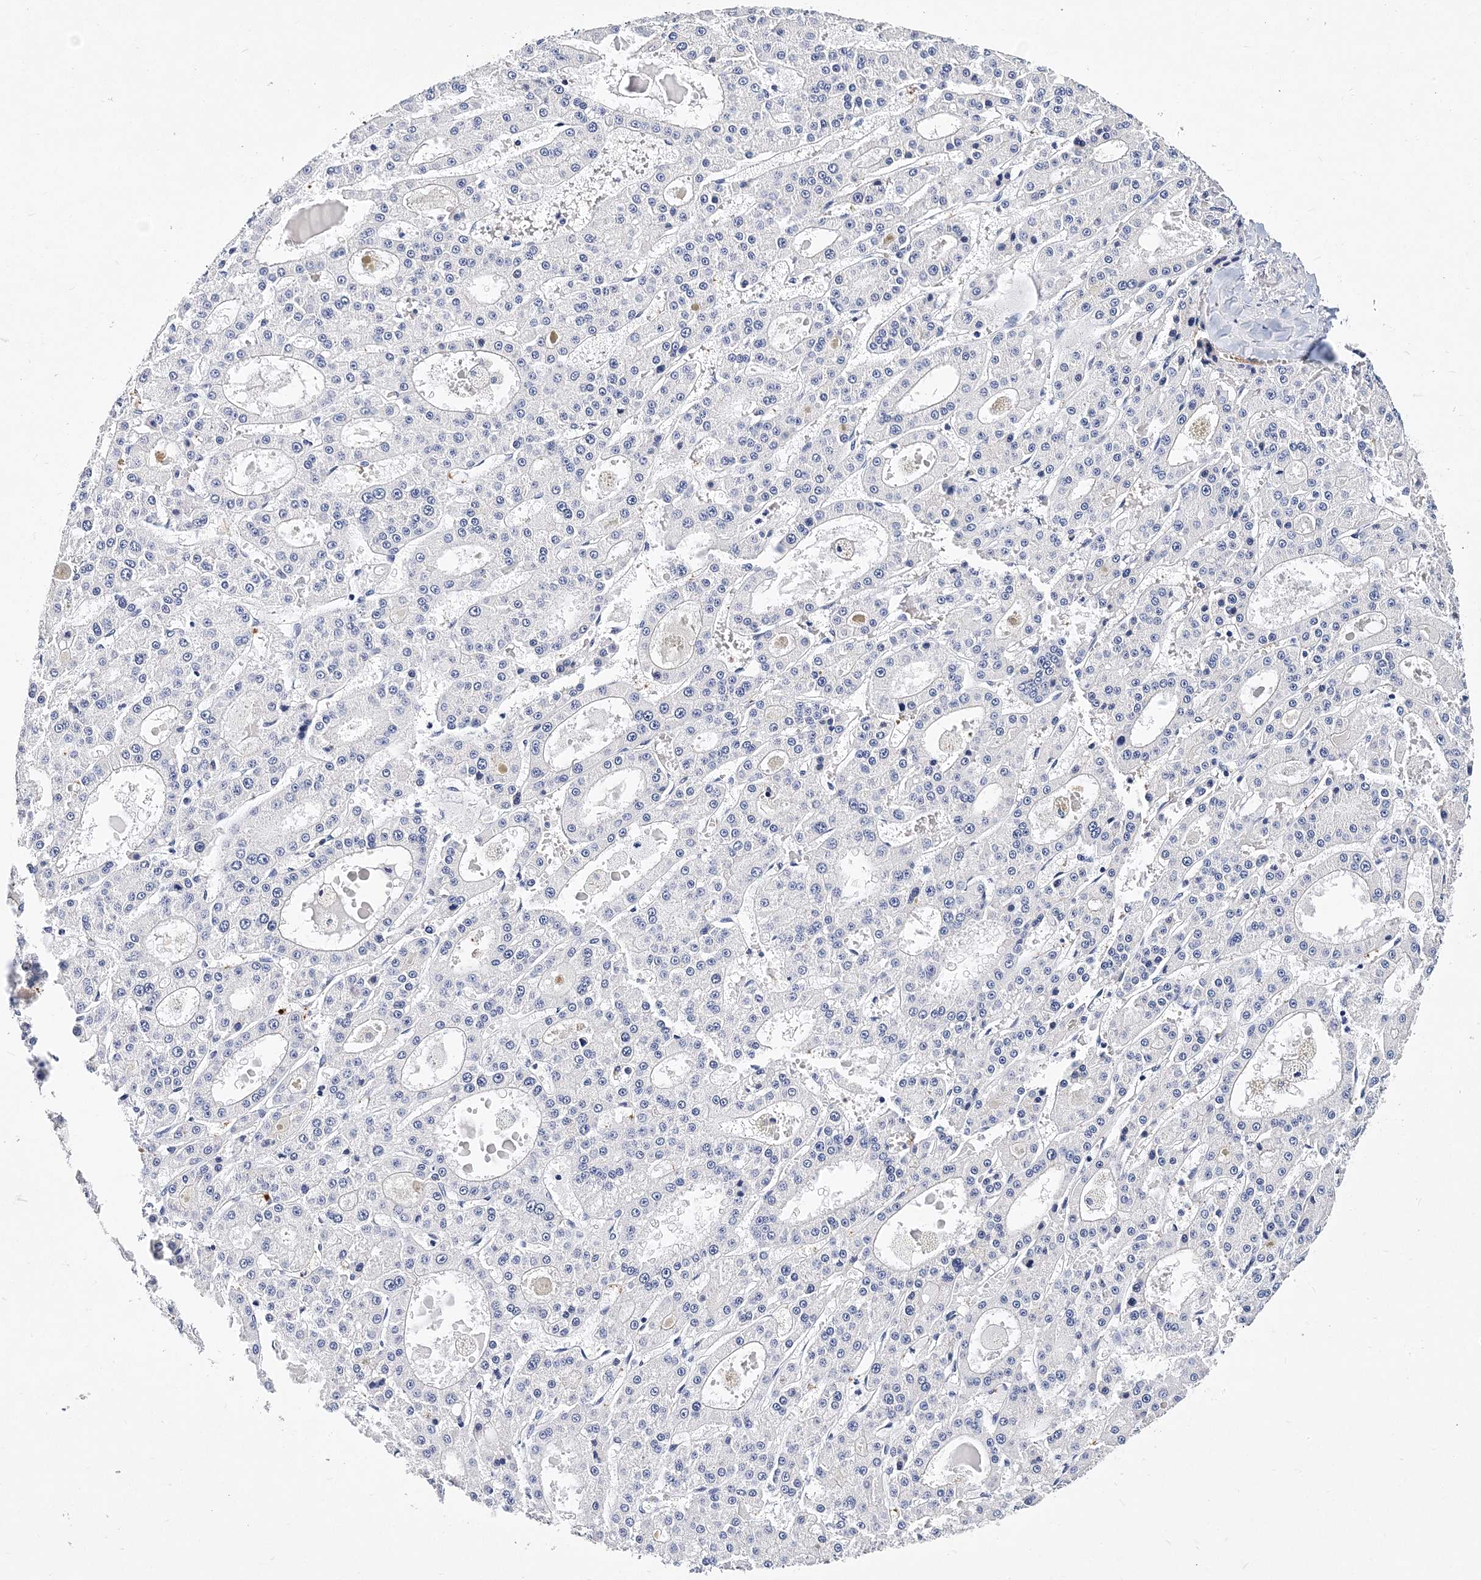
{"staining": {"intensity": "negative", "quantity": "none", "location": "none"}, "tissue": "liver cancer", "cell_type": "Tumor cells", "image_type": "cancer", "snomed": [{"axis": "morphology", "description": "Carcinoma, Hepatocellular, NOS"}, {"axis": "topography", "description": "Liver"}], "caption": "Immunohistochemical staining of liver cancer (hepatocellular carcinoma) demonstrates no significant expression in tumor cells.", "gene": "ITGA2B", "patient": {"sex": "male", "age": 70}}